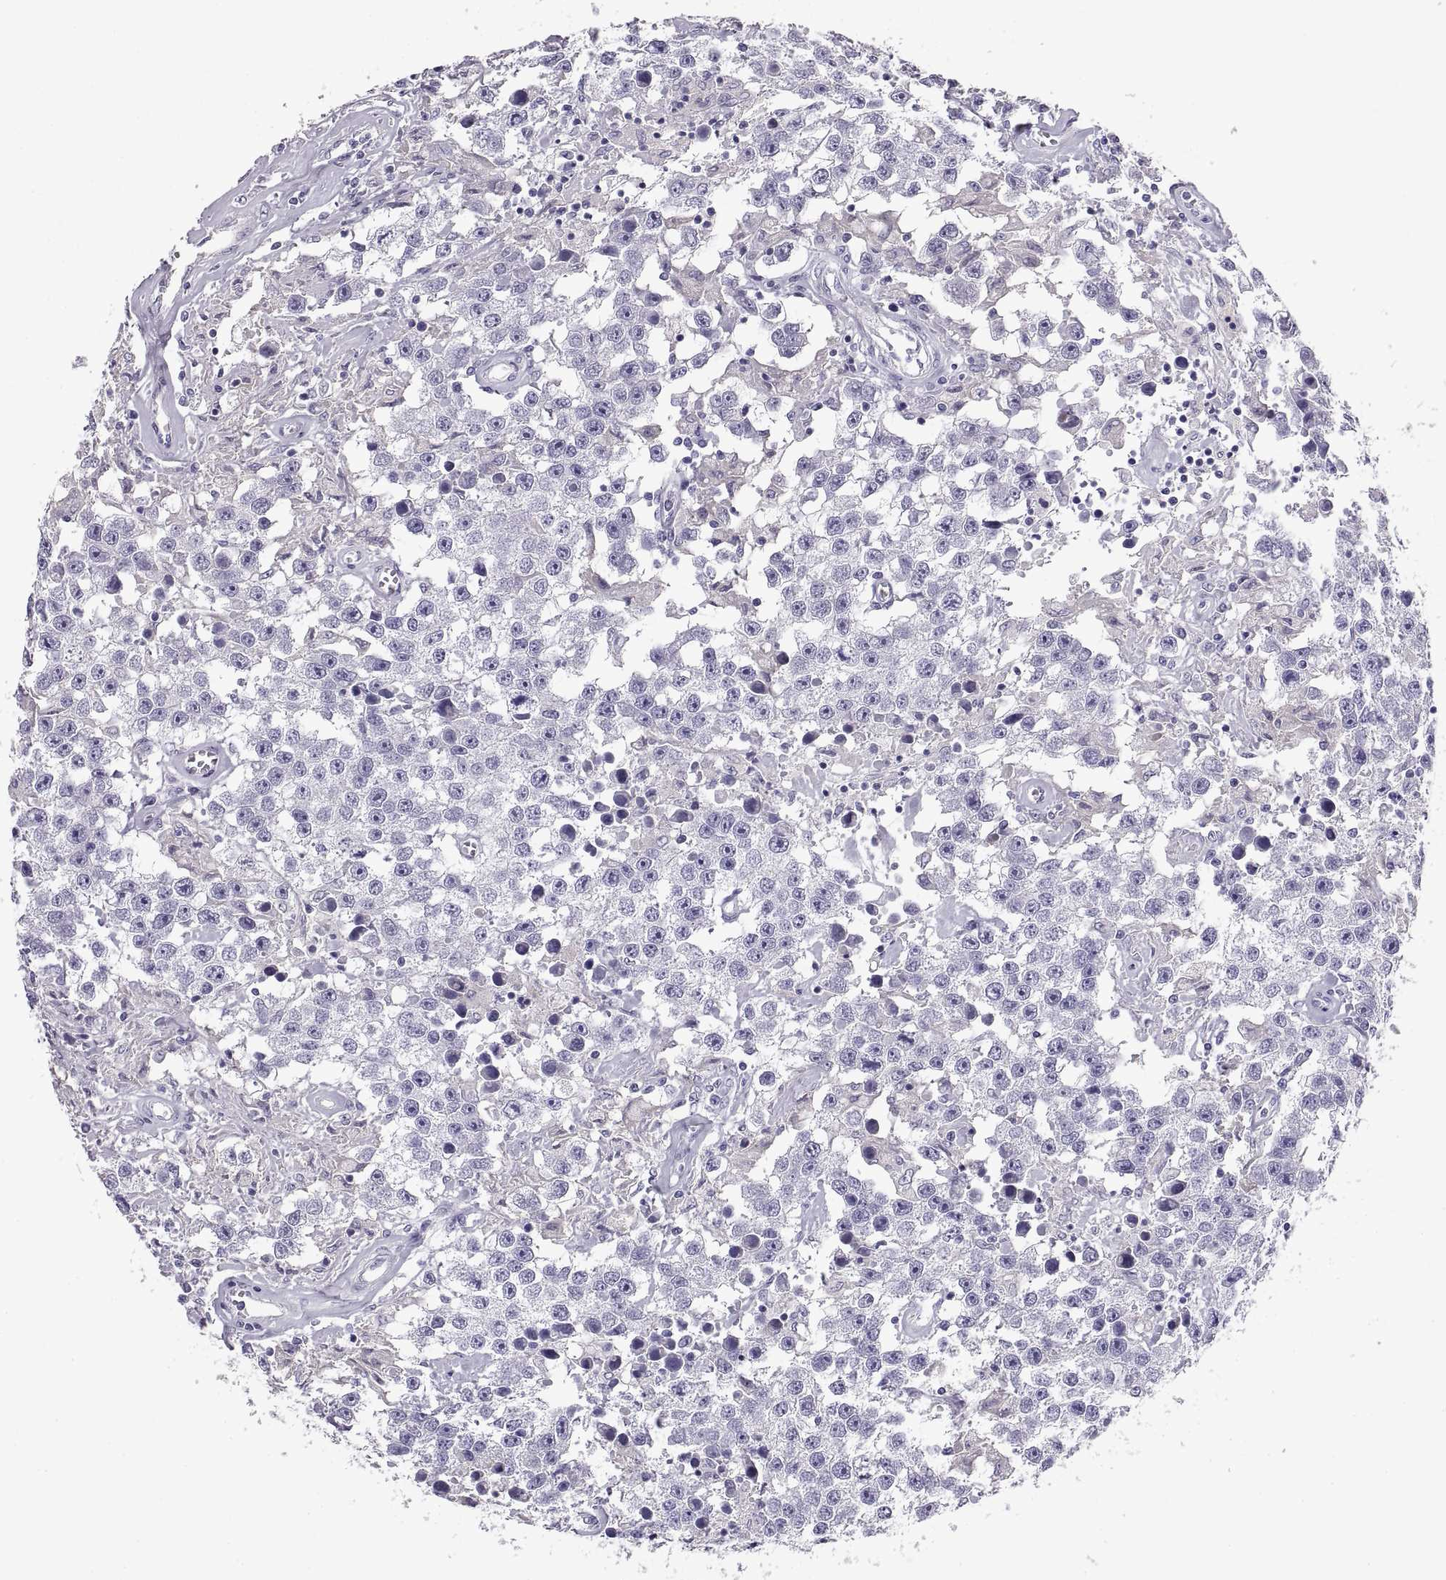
{"staining": {"intensity": "negative", "quantity": "none", "location": "none"}, "tissue": "testis cancer", "cell_type": "Tumor cells", "image_type": "cancer", "snomed": [{"axis": "morphology", "description": "Seminoma, NOS"}, {"axis": "topography", "description": "Testis"}], "caption": "Tumor cells are negative for protein expression in human testis seminoma.", "gene": "CRYBB3", "patient": {"sex": "male", "age": 43}}